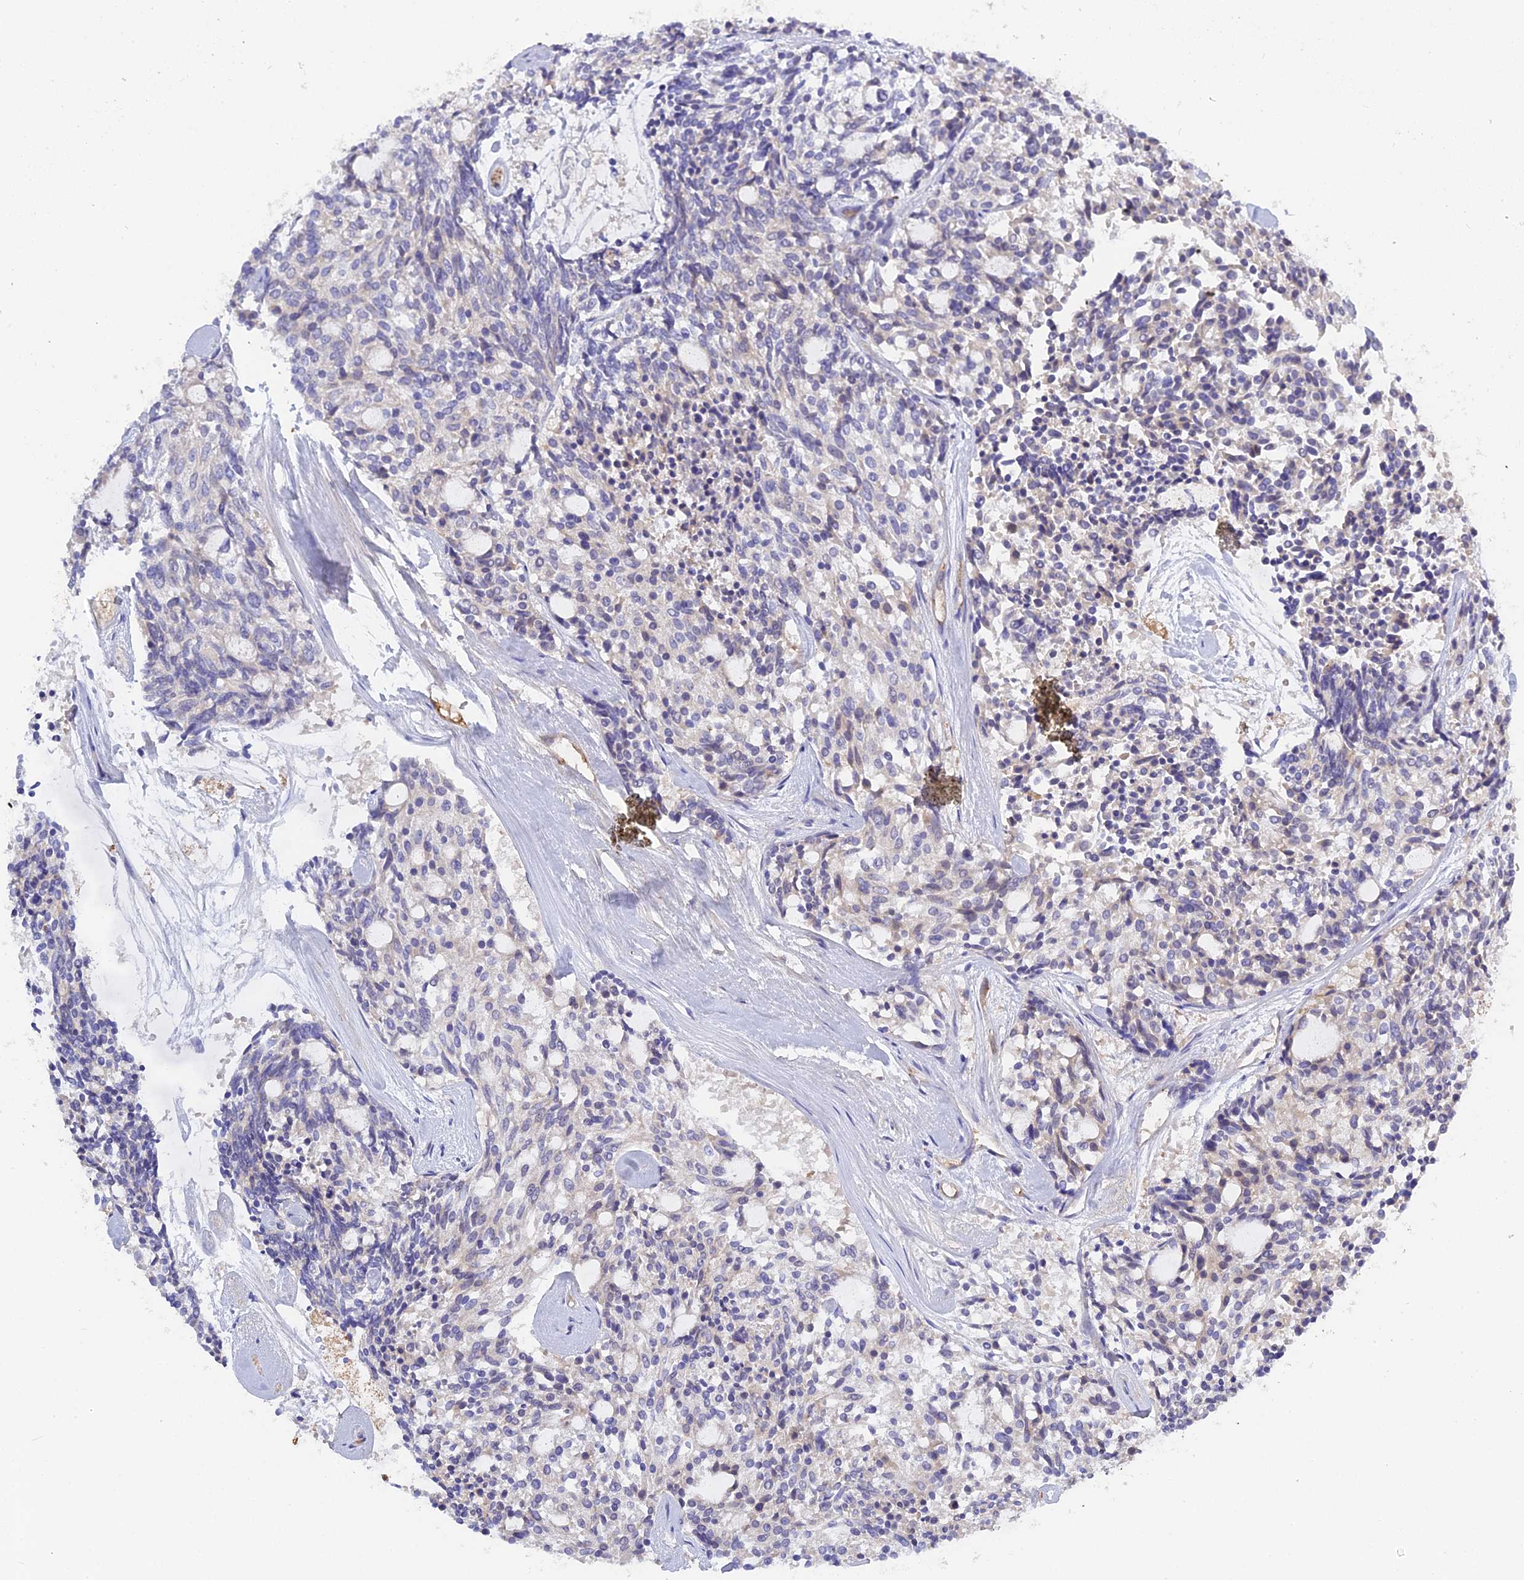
{"staining": {"intensity": "negative", "quantity": "none", "location": "none"}, "tissue": "carcinoid", "cell_type": "Tumor cells", "image_type": "cancer", "snomed": [{"axis": "morphology", "description": "Carcinoid, malignant, NOS"}, {"axis": "topography", "description": "Pancreas"}], "caption": "The photomicrograph demonstrates no staining of tumor cells in malignant carcinoid.", "gene": "PZP", "patient": {"sex": "female", "age": 54}}